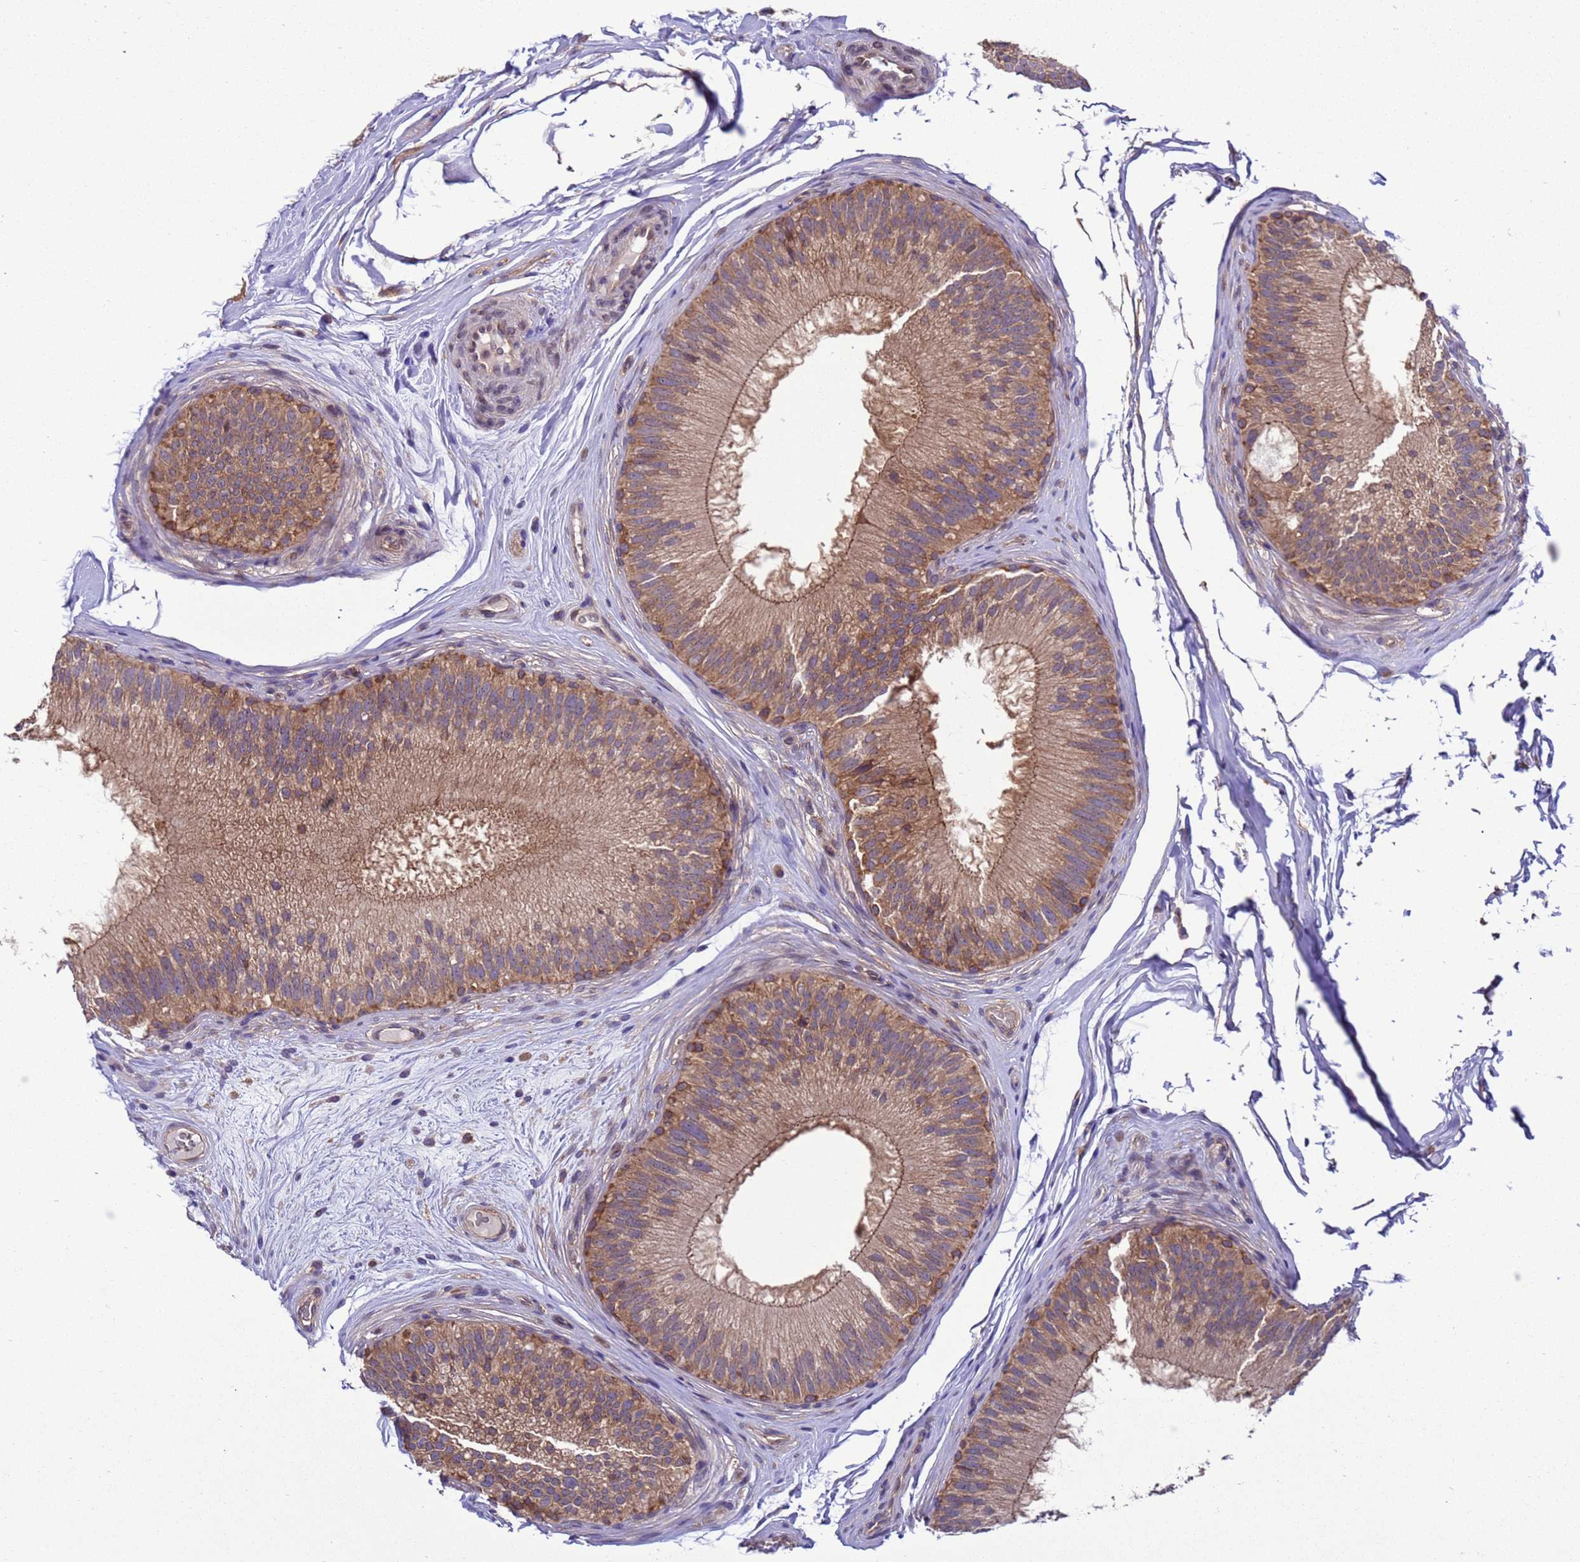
{"staining": {"intensity": "strong", "quantity": "25%-75%", "location": "cytoplasmic/membranous"}, "tissue": "epididymis", "cell_type": "Glandular cells", "image_type": "normal", "snomed": [{"axis": "morphology", "description": "Normal tissue, NOS"}, {"axis": "topography", "description": "Epididymis"}], "caption": "Immunohistochemistry micrograph of benign epididymis: epididymis stained using immunohistochemistry demonstrates high levels of strong protein expression localized specifically in the cytoplasmic/membranous of glandular cells, appearing as a cytoplasmic/membranous brown color.", "gene": "ARHGAP12", "patient": {"sex": "male", "age": 45}}